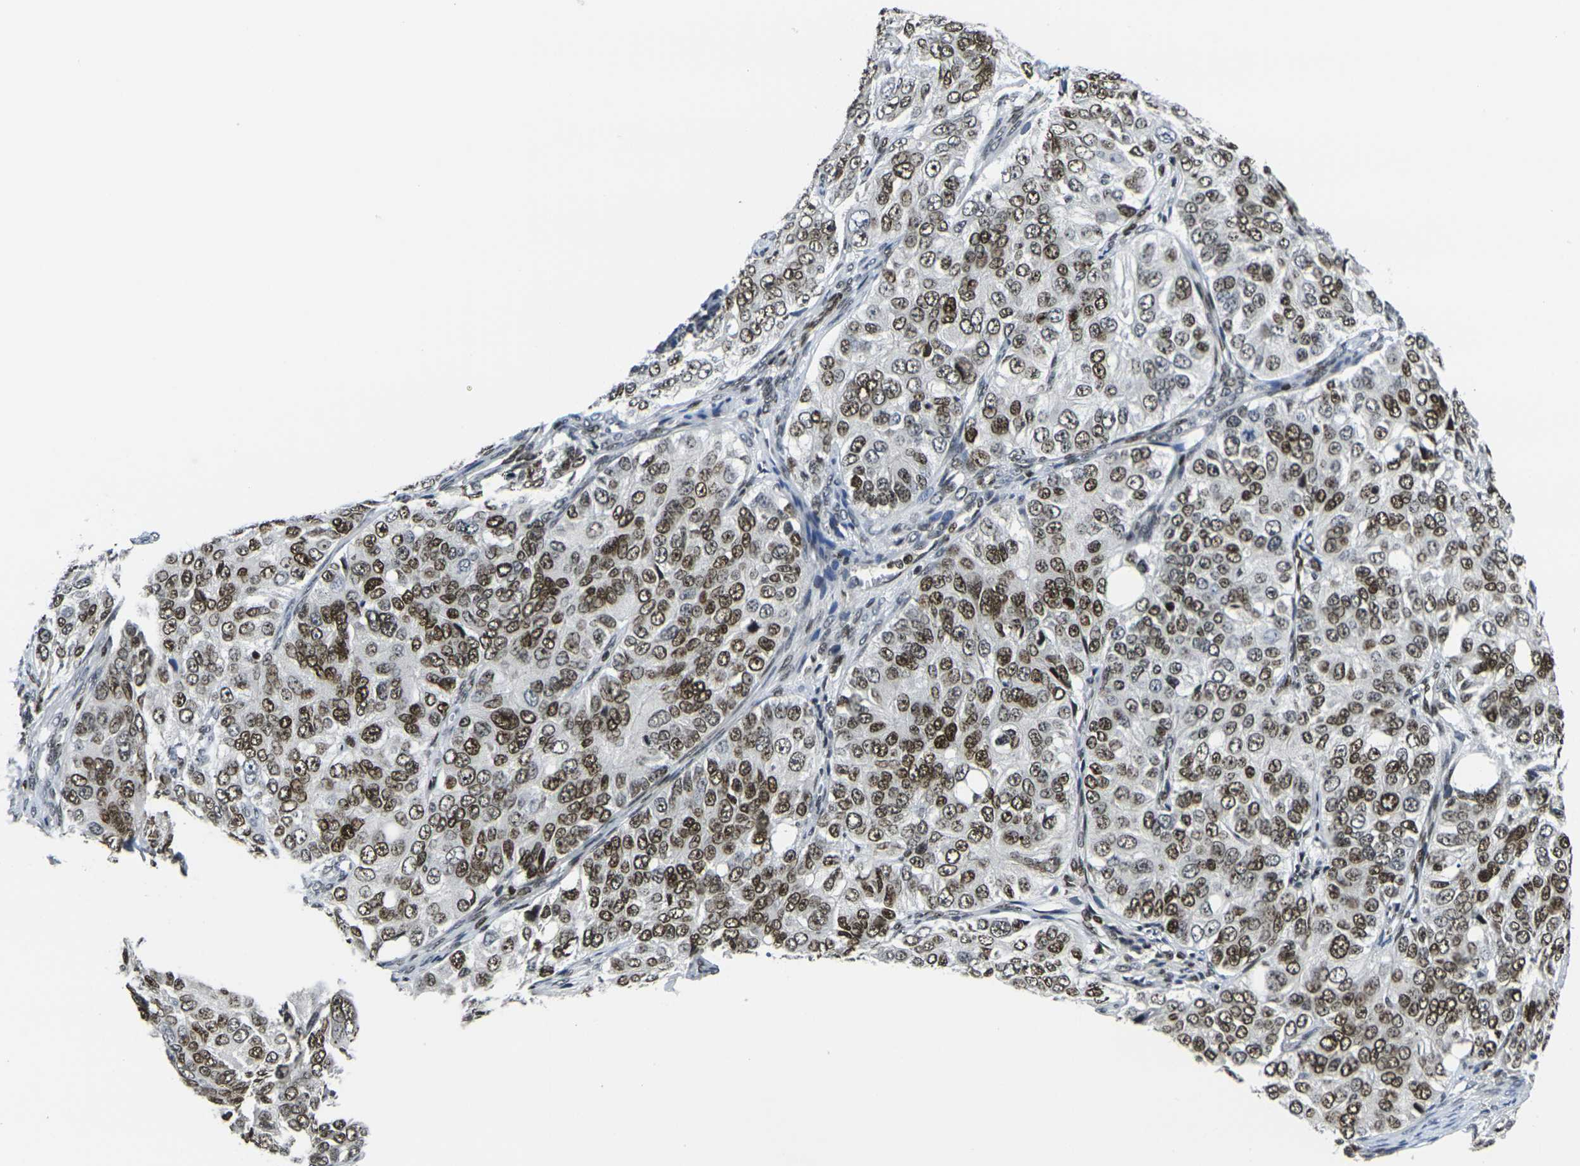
{"staining": {"intensity": "strong", "quantity": ">75%", "location": "nuclear"}, "tissue": "ovarian cancer", "cell_type": "Tumor cells", "image_type": "cancer", "snomed": [{"axis": "morphology", "description": "Carcinoma, endometroid"}, {"axis": "topography", "description": "Ovary"}], "caption": "This image demonstrates ovarian endometroid carcinoma stained with IHC to label a protein in brown. The nuclear of tumor cells show strong positivity for the protein. Nuclei are counter-stained blue.", "gene": "H1-10", "patient": {"sex": "female", "age": 51}}